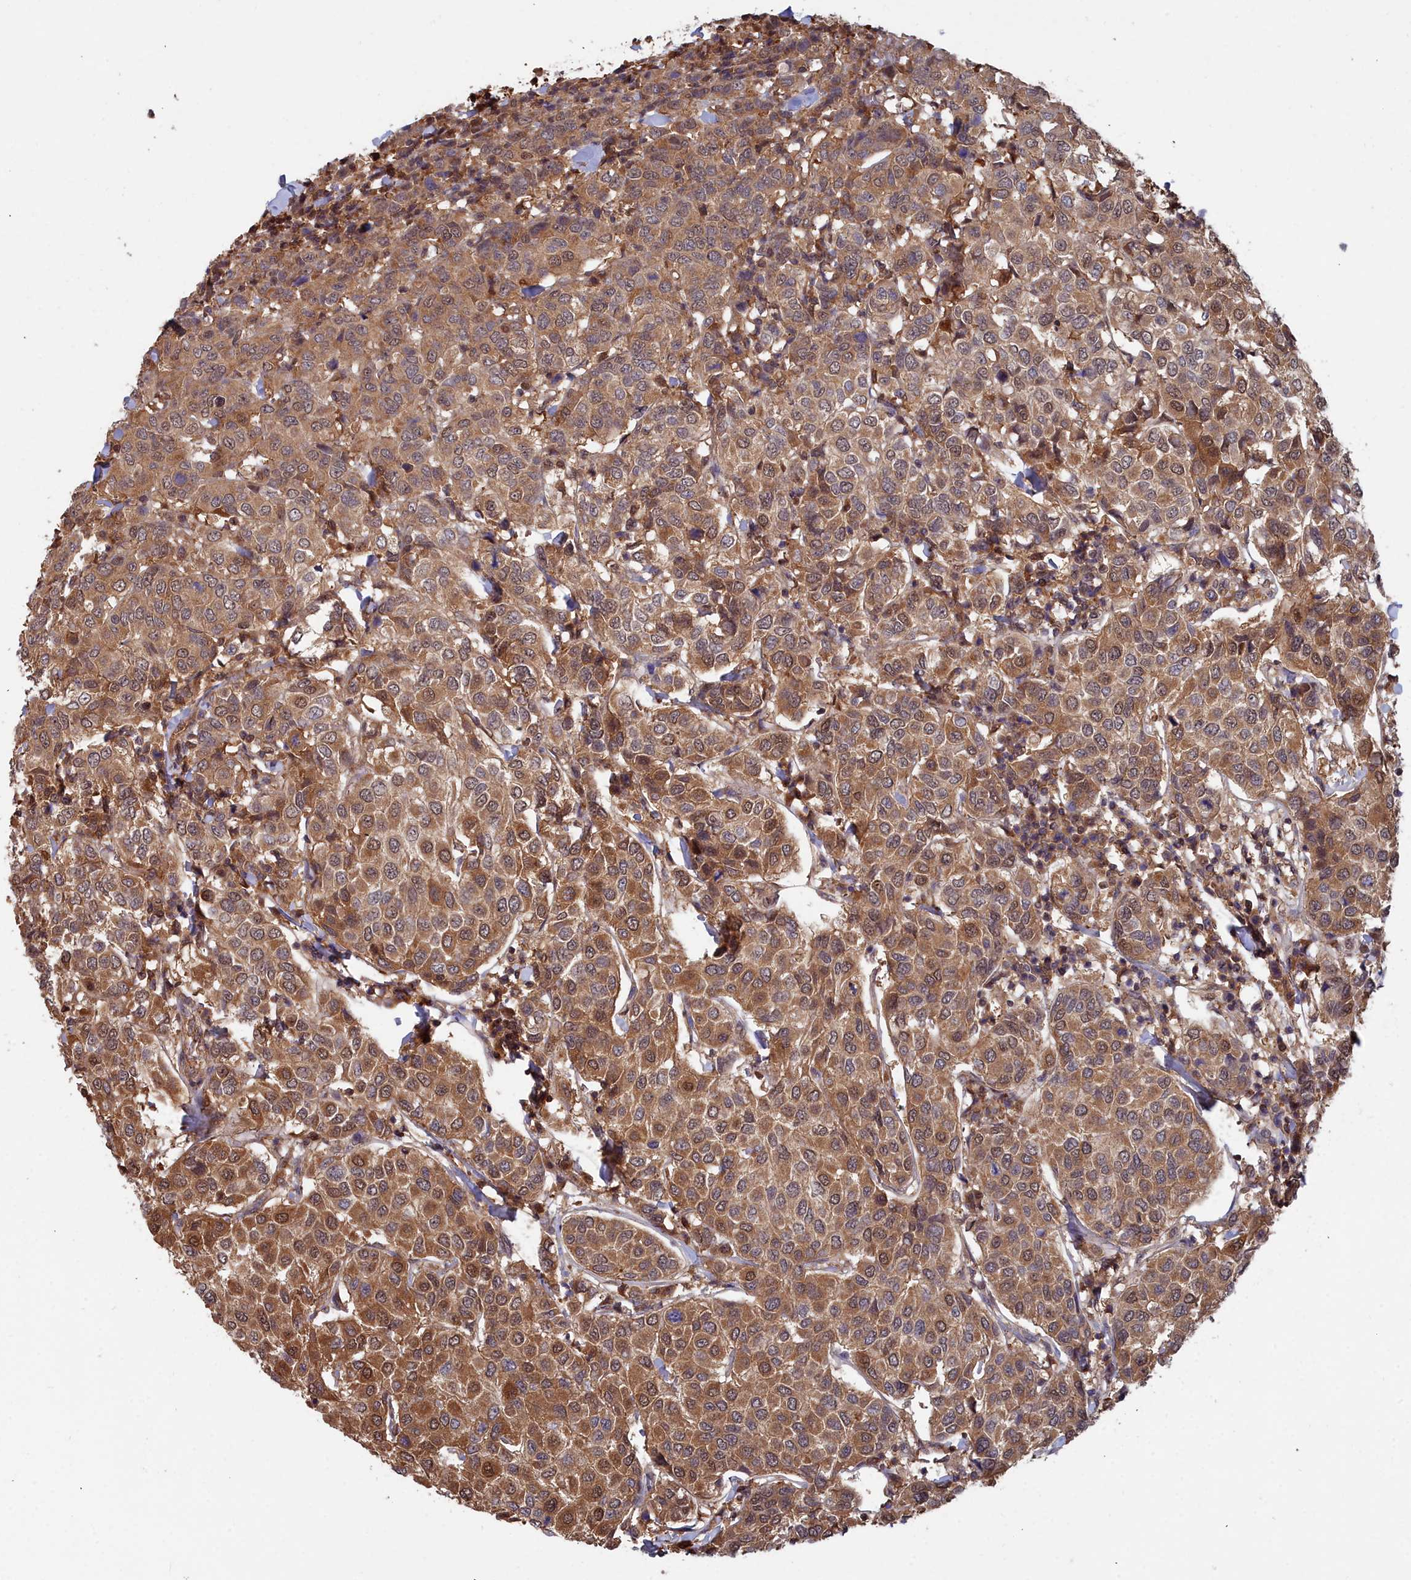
{"staining": {"intensity": "moderate", "quantity": ">75%", "location": "cytoplasmic/membranous,nuclear"}, "tissue": "breast cancer", "cell_type": "Tumor cells", "image_type": "cancer", "snomed": [{"axis": "morphology", "description": "Duct carcinoma"}, {"axis": "topography", "description": "Breast"}], "caption": "Immunohistochemical staining of breast cancer (infiltrating ductal carcinoma) demonstrates medium levels of moderate cytoplasmic/membranous and nuclear protein expression in about >75% of tumor cells.", "gene": "GFRA2", "patient": {"sex": "female", "age": 55}}